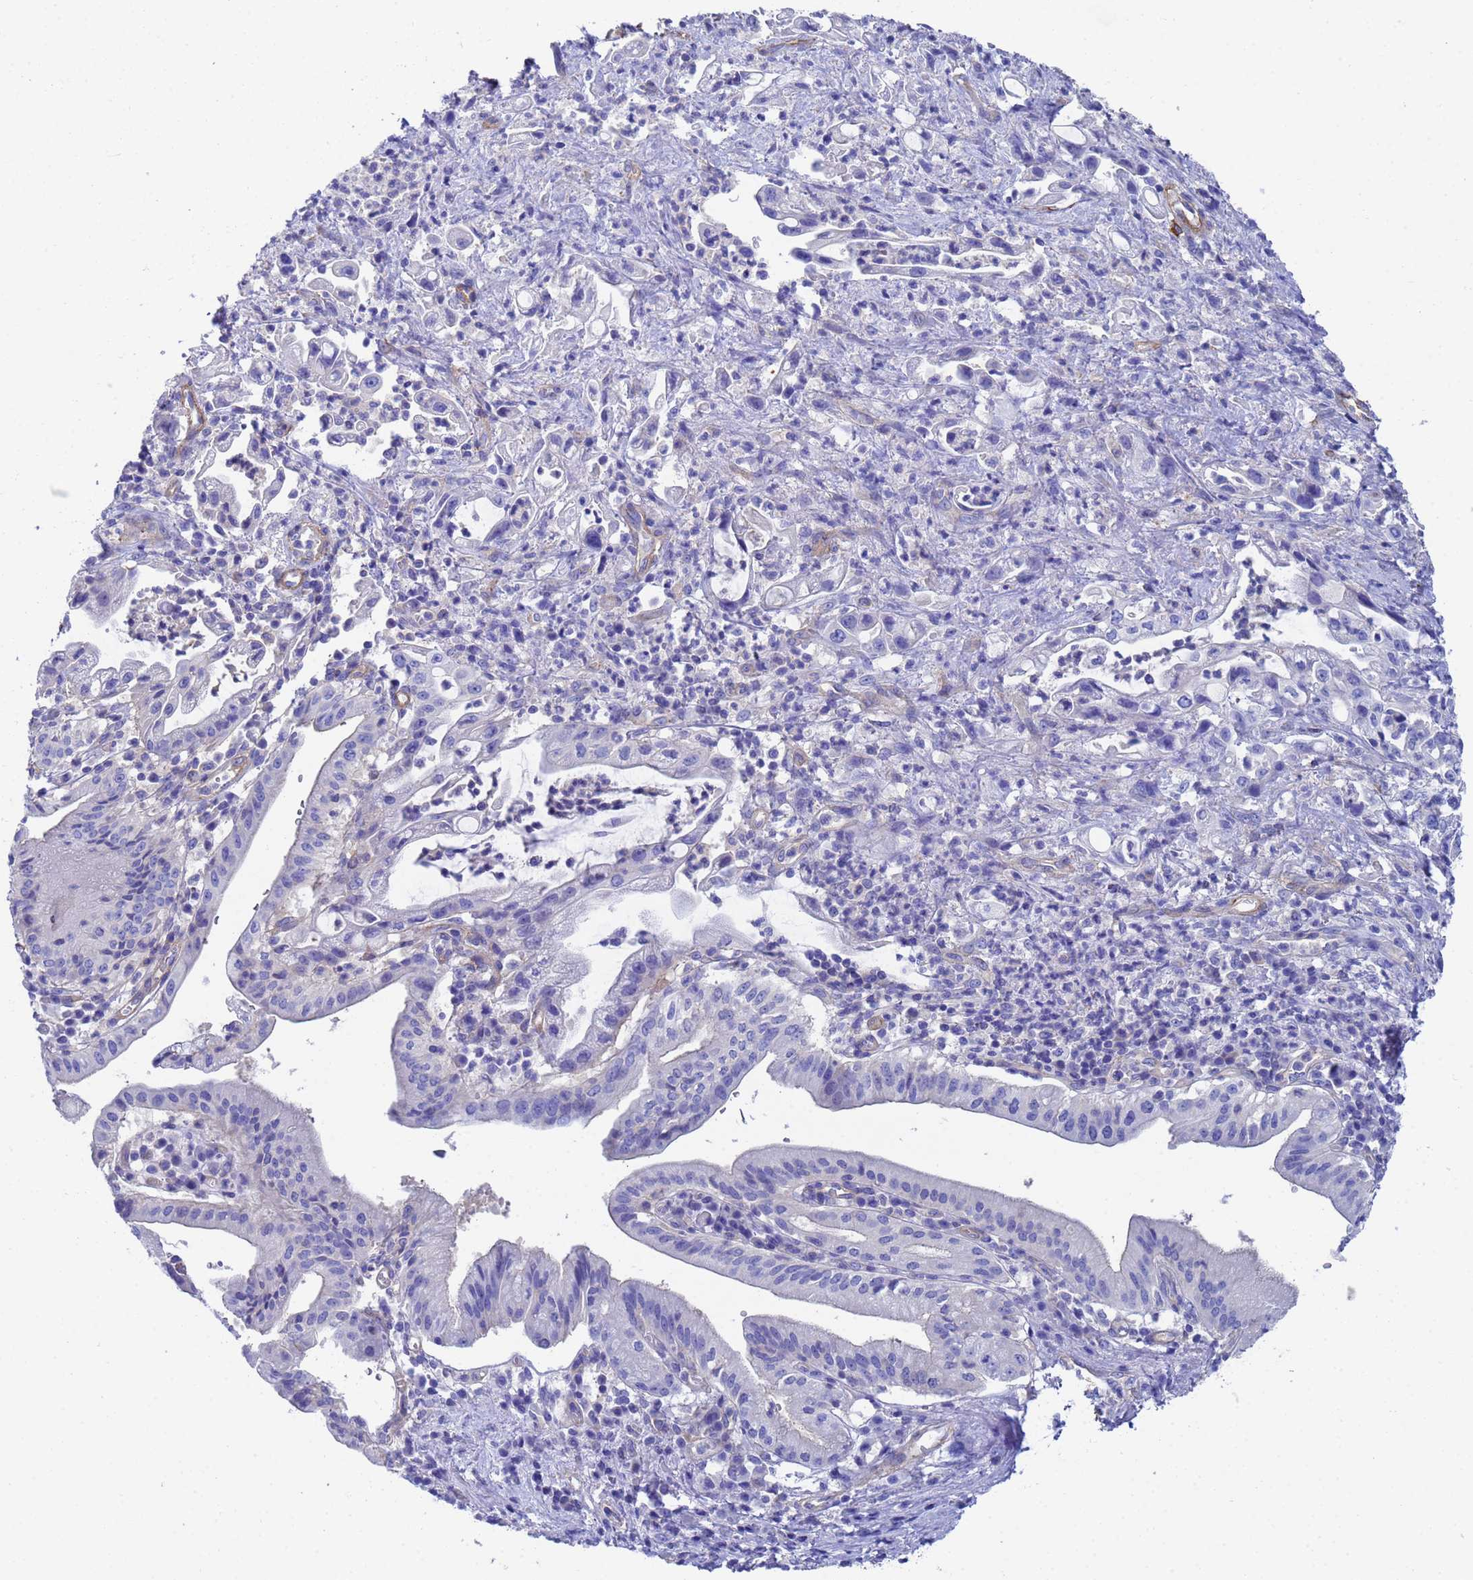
{"staining": {"intensity": "negative", "quantity": "none", "location": "none"}, "tissue": "pancreatic cancer", "cell_type": "Tumor cells", "image_type": "cancer", "snomed": [{"axis": "morphology", "description": "Adenocarcinoma, NOS"}, {"axis": "topography", "description": "Pancreas"}], "caption": "Immunohistochemistry micrograph of neoplastic tissue: adenocarcinoma (pancreatic) stained with DAB (3,3'-diaminobenzidine) reveals no significant protein staining in tumor cells.", "gene": "CST4", "patient": {"sex": "female", "age": 61}}